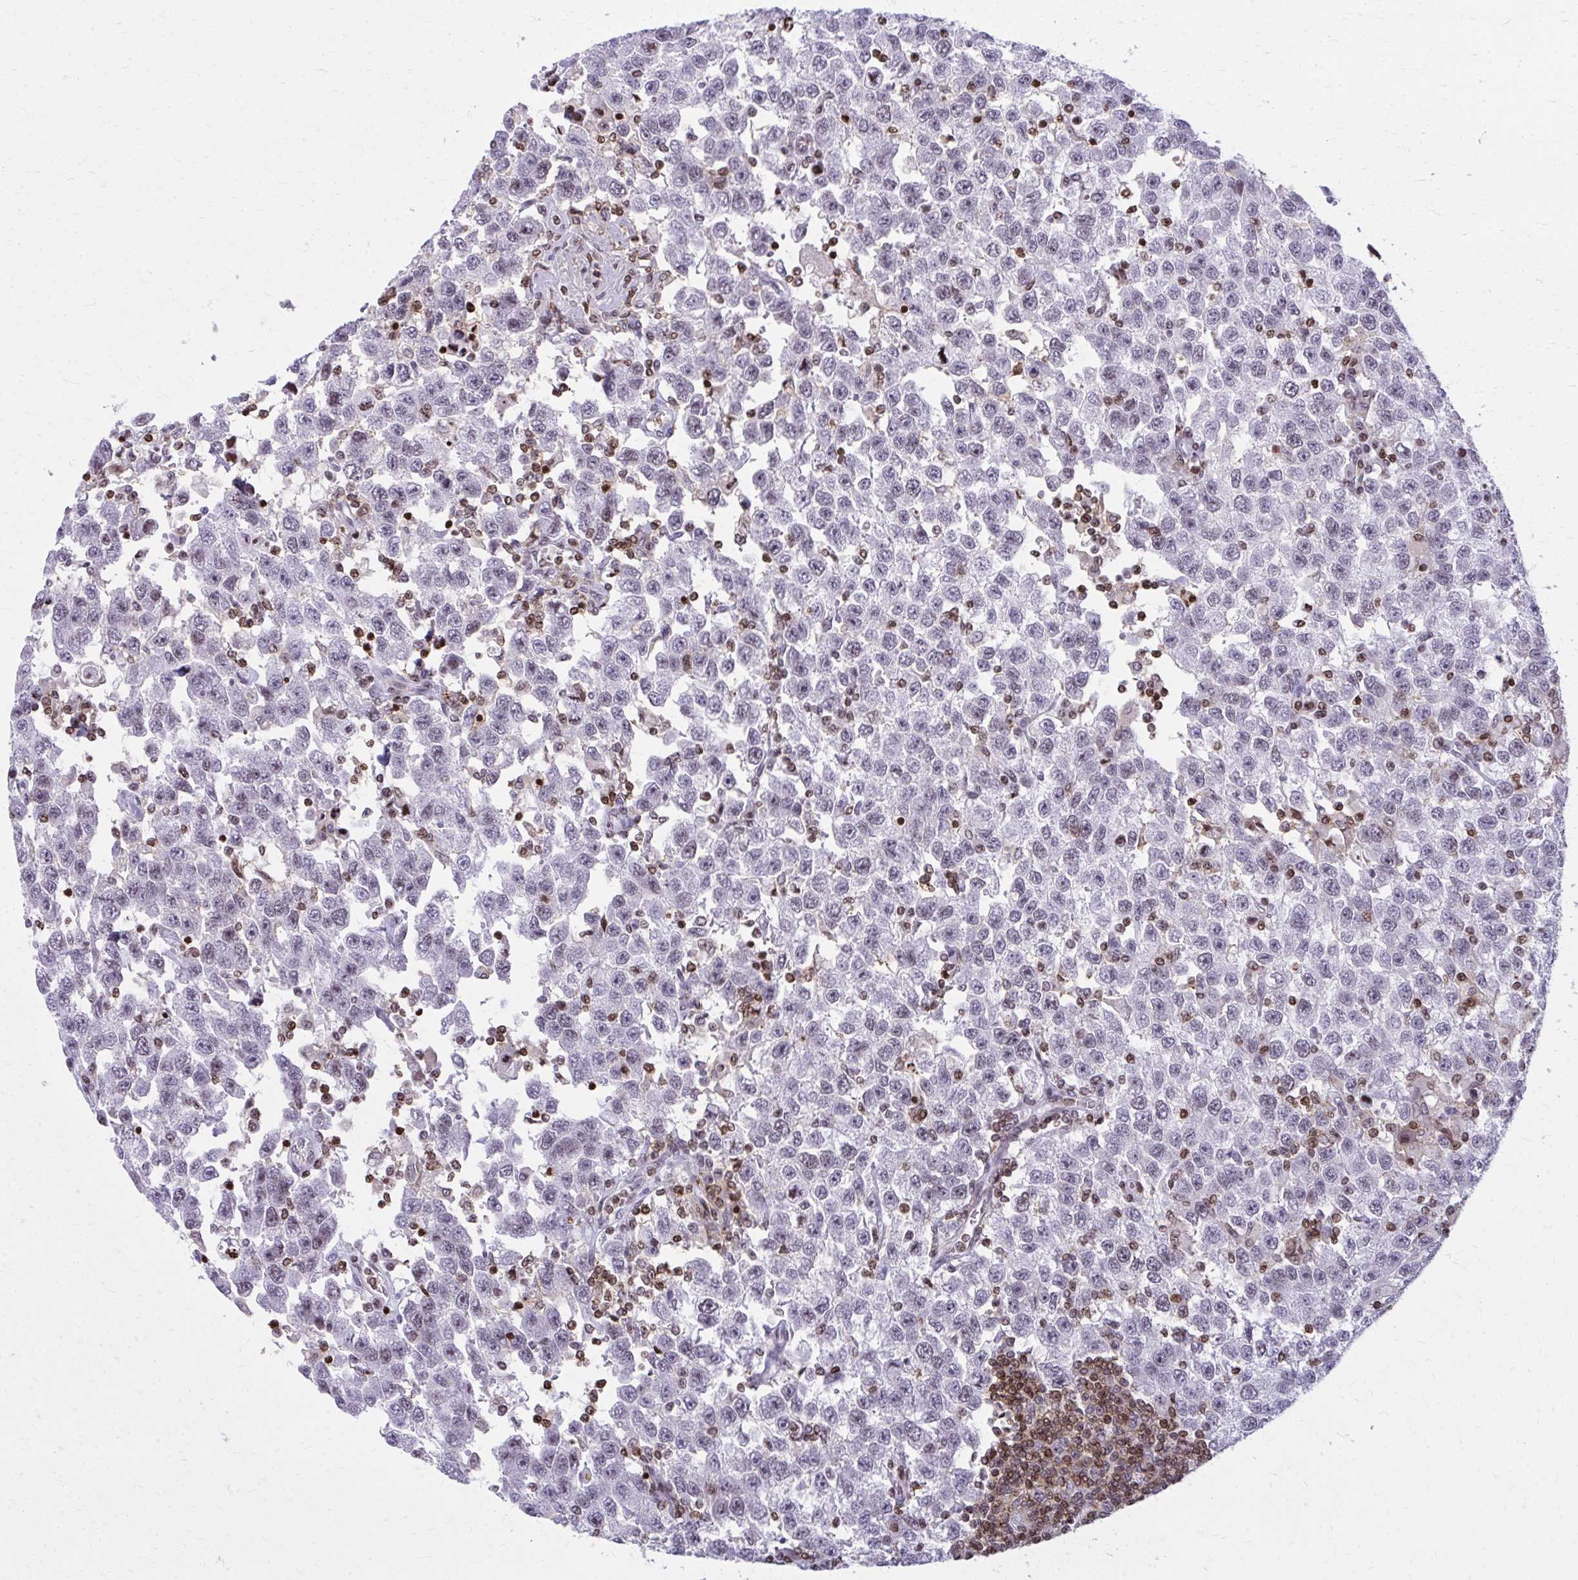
{"staining": {"intensity": "negative", "quantity": "none", "location": "none"}, "tissue": "testis cancer", "cell_type": "Tumor cells", "image_type": "cancer", "snomed": [{"axis": "morphology", "description": "Seminoma, NOS"}, {"axis": "topography", "description": "Testis"}], "caption": "An image of human testis cancer is negative for staining in tumor cells.", "gene": "AP5M1", "patient": {"sex": "male", "age": 41}}